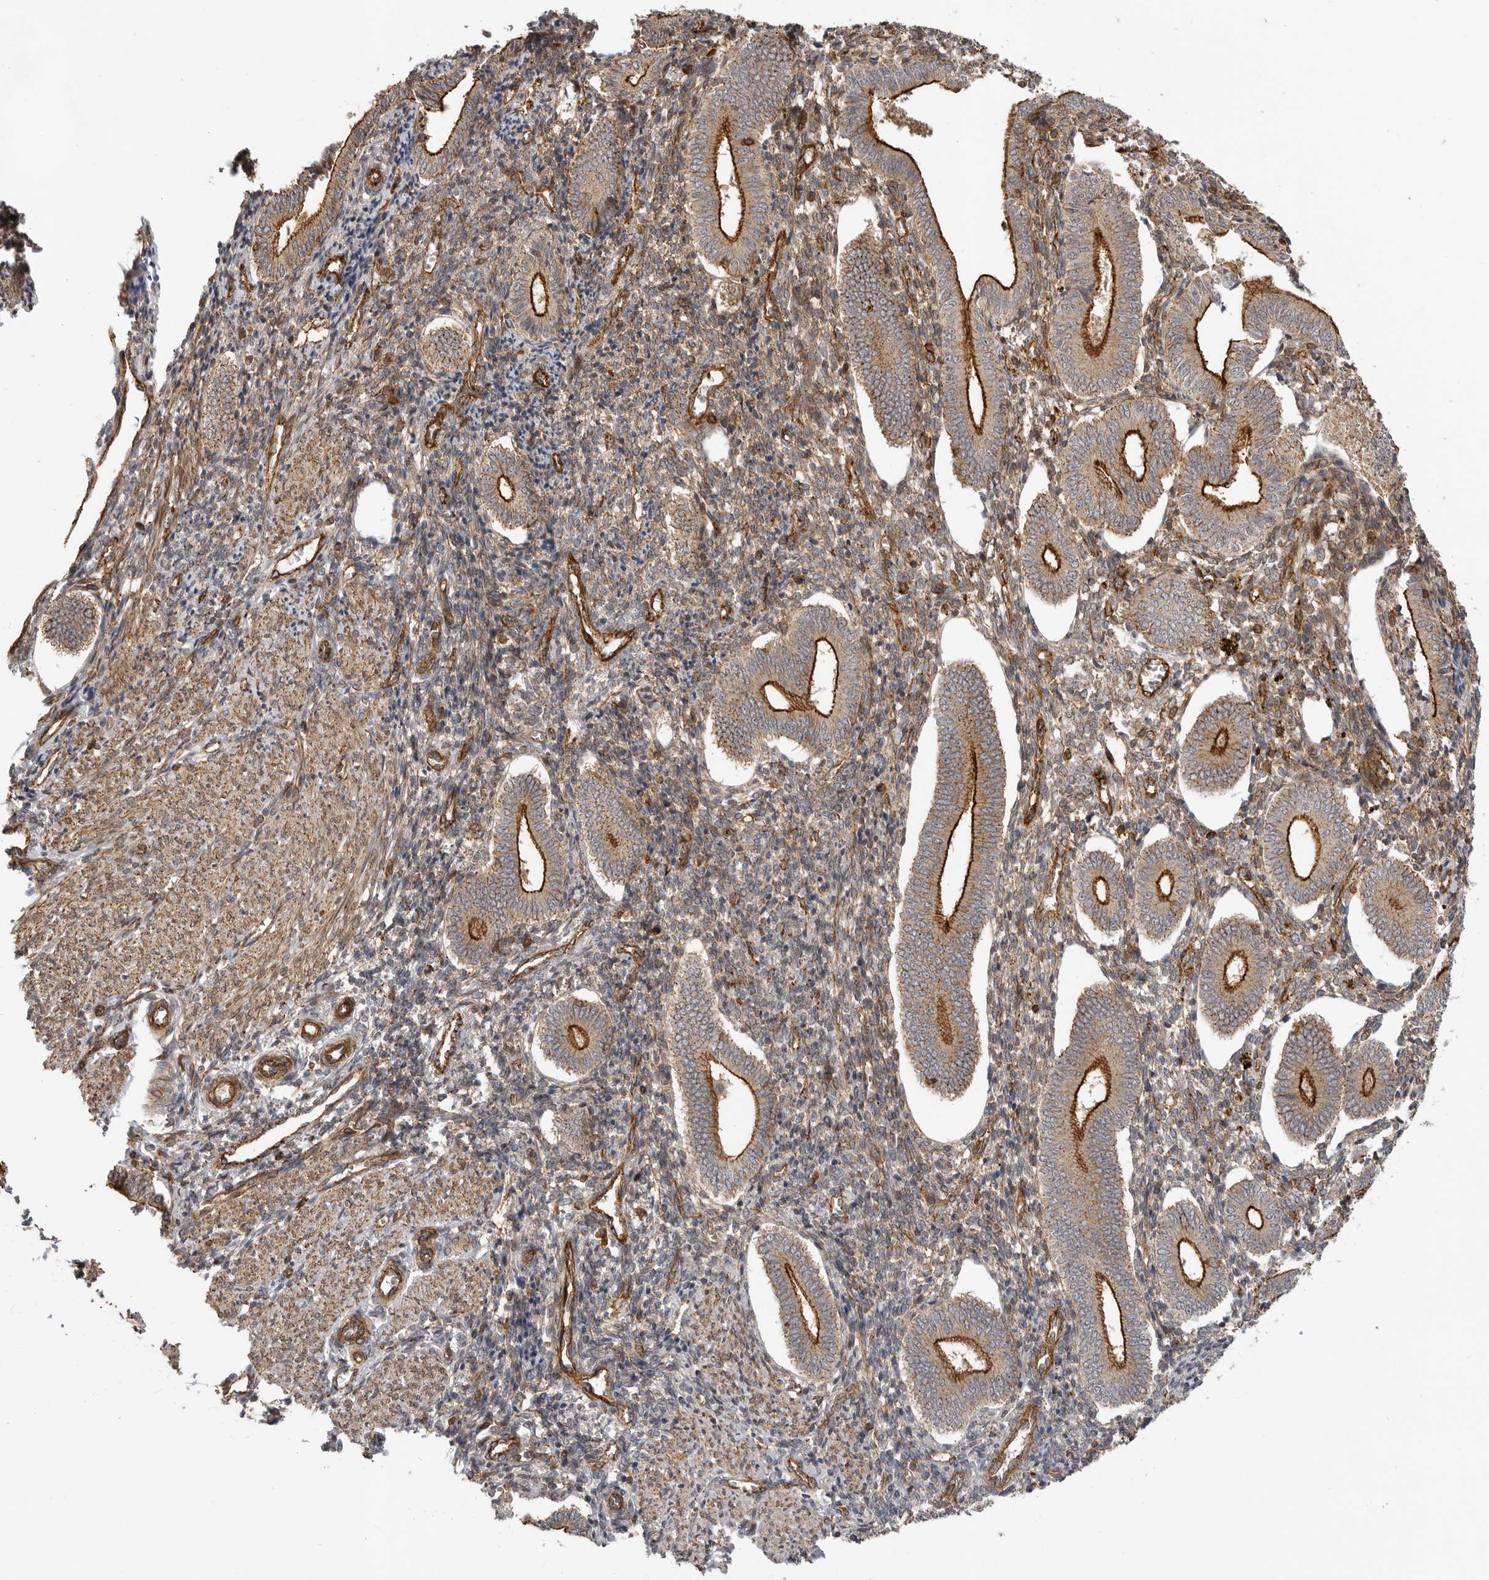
{"staining": {"intensity": "weak", "quantity": ">75%", "location": "cytoplasmic/membranous"}, "tissue": "endometrium", "cell_type": "Cells in endometrial stroma", "image_type": "normal", "snomed": [{"axis": "morphology", "description": "Normal tissue, NOS"}, {"axis": "topography", "description": "Uterus"}, {"axis": "topography", "description": "Endometrium"}], "caption": "This histopathology image exhibits unremarkable endometrium stained with immunohistochemistry to label a protein in brown. The cytoplasmic/membranous of cells in endometrial stroma show weak positivity for the protein. Nuclei are counter-stained blue.", "gene": "GPATCH2", "patient": {"sex": "female", "age": 33}}